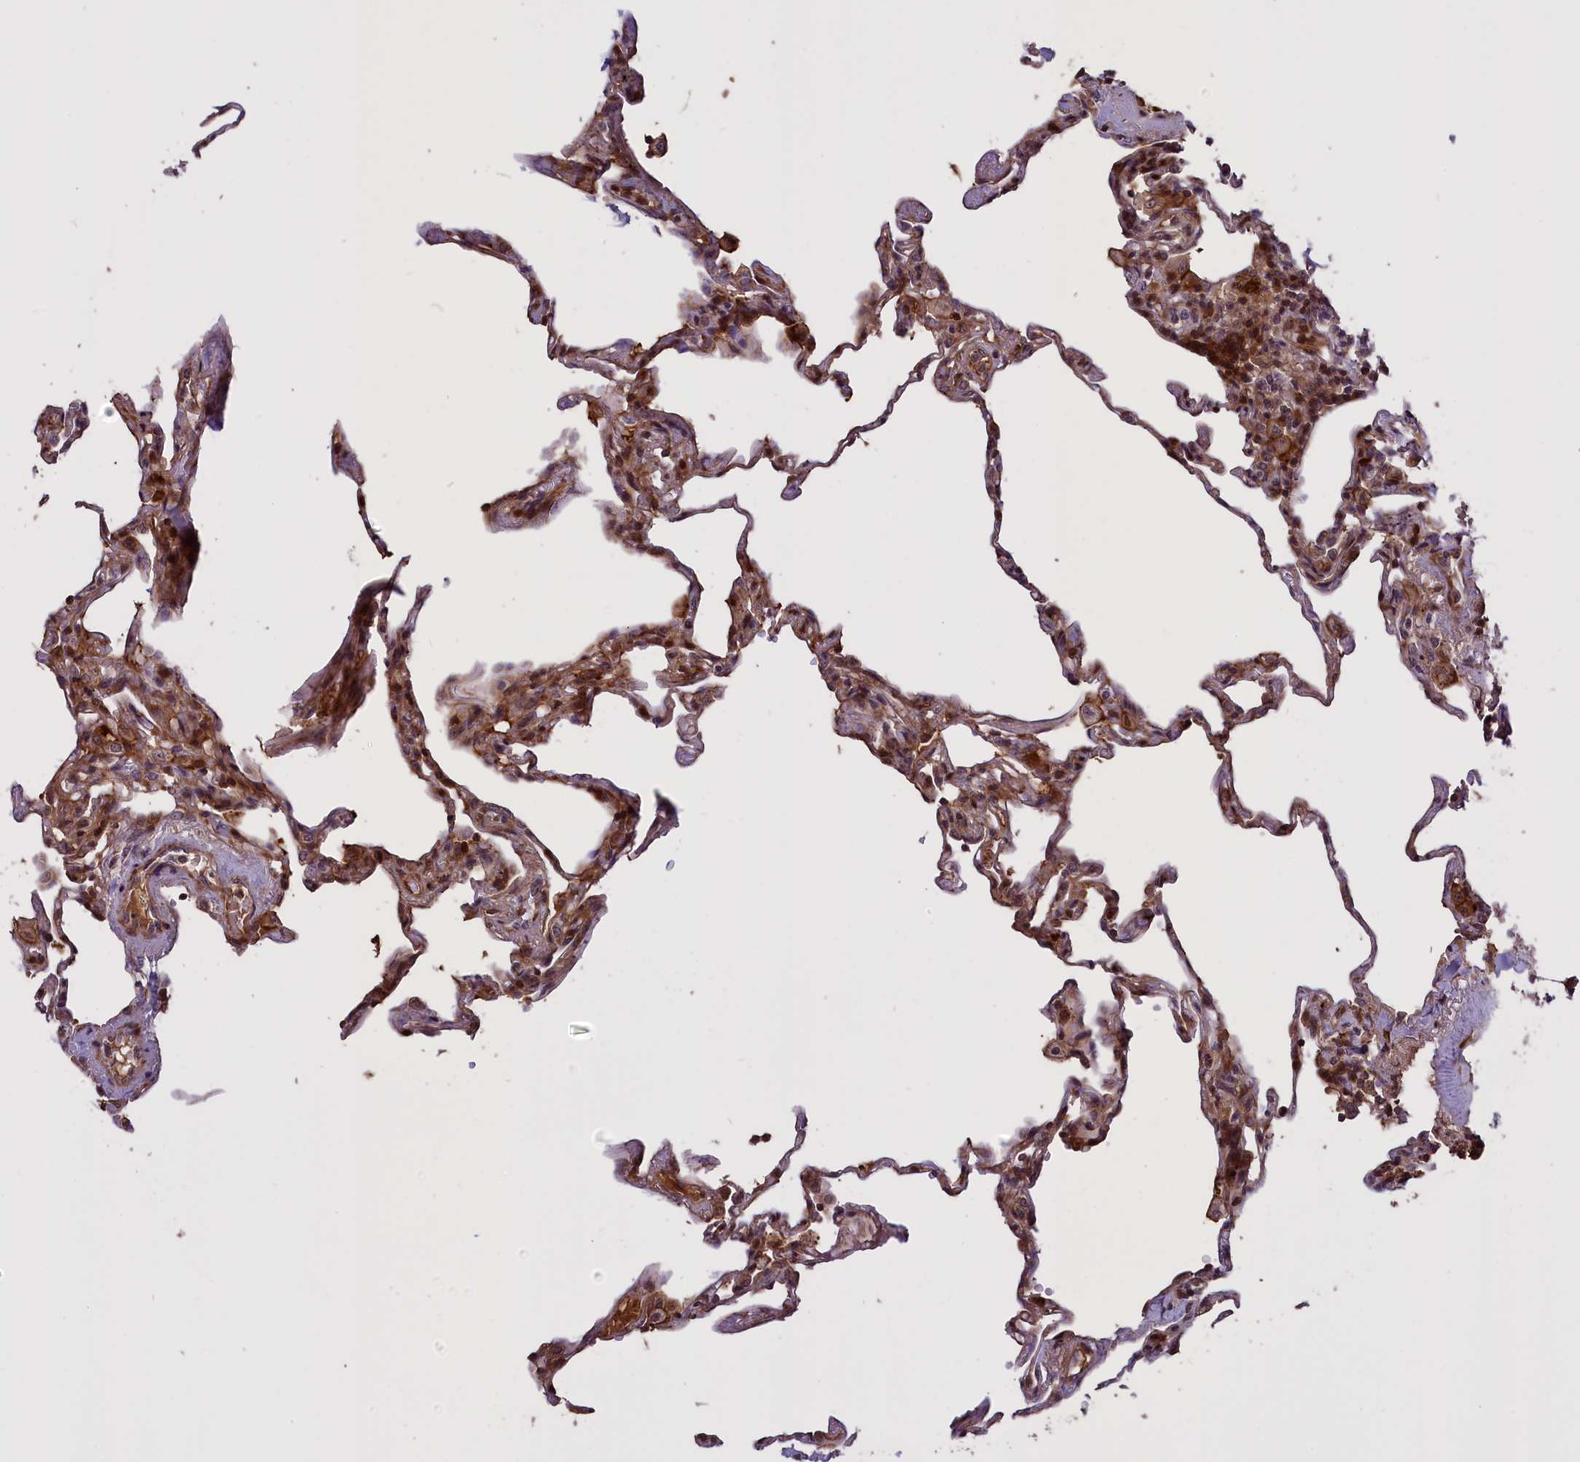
{"staining": {"intensity": "moderate", "quantity": "25%-75%", "location": "cytoplasmic/membranous,nuclear"}, "tissue": "lung", "cell_type": "Alveolar cells", "image_type": "normal", "snomed": [{"axis": "morphology", "description": "Normal tissue, NOS"}, {"axis": "topography", "description": "Lung"}], "caption": "A photomicrograph of human lung stained for a protein reveals moderate cytoplasmic/membranous,nuclear brown staining in alveolar cells. The protein is stained brown, and the nuclei are stained in blue (DAB (3,3'-diaminobenzidine) IHC with brightfield microscopy, high magnification).", "gene": "ENHO", "patient": {"sex": "male", "age": 59}}